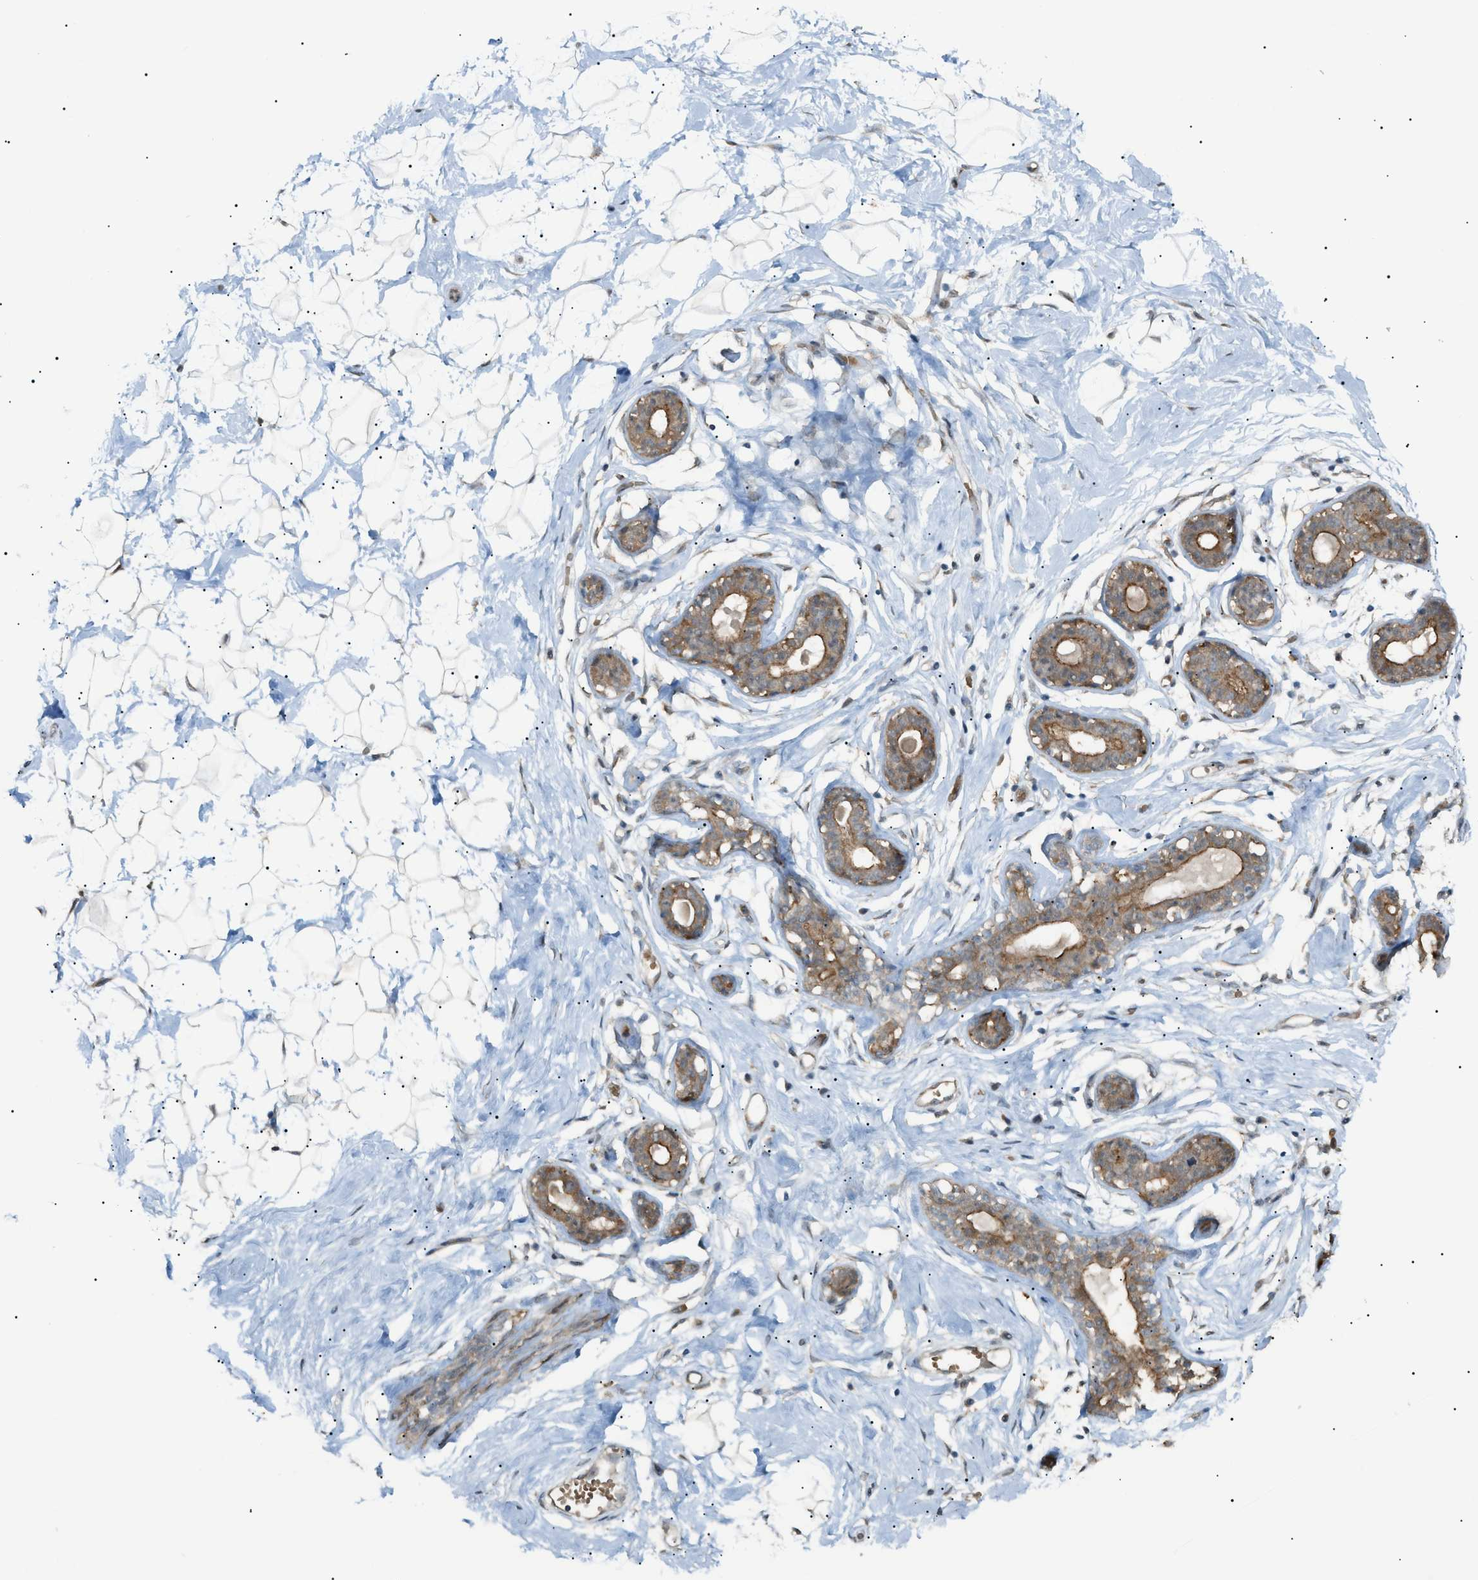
{"staining": {"intensity": "weak", "quantity": "<25%", "location": "cytoplasmic/membranous"}, "tissue": "breast", "cell_type": "Adipocytes", "image_type": "normal", "snomed": [{"axis": "morphology", "description": "Normal tissue, NOS"}, {"axis": "topography", "description": "Breast"}], "caption": "Benign breast was stained to show a protein in brown. There is no significant positivity in adipocytes. The staining was performed using DAB to visualize the protein expression in brown, while the nuclei were stained in blue with hematoxylin (Magnification: 20x).", "gene": "LPIN2", "patient": {"sex": "female", "age": 23}}